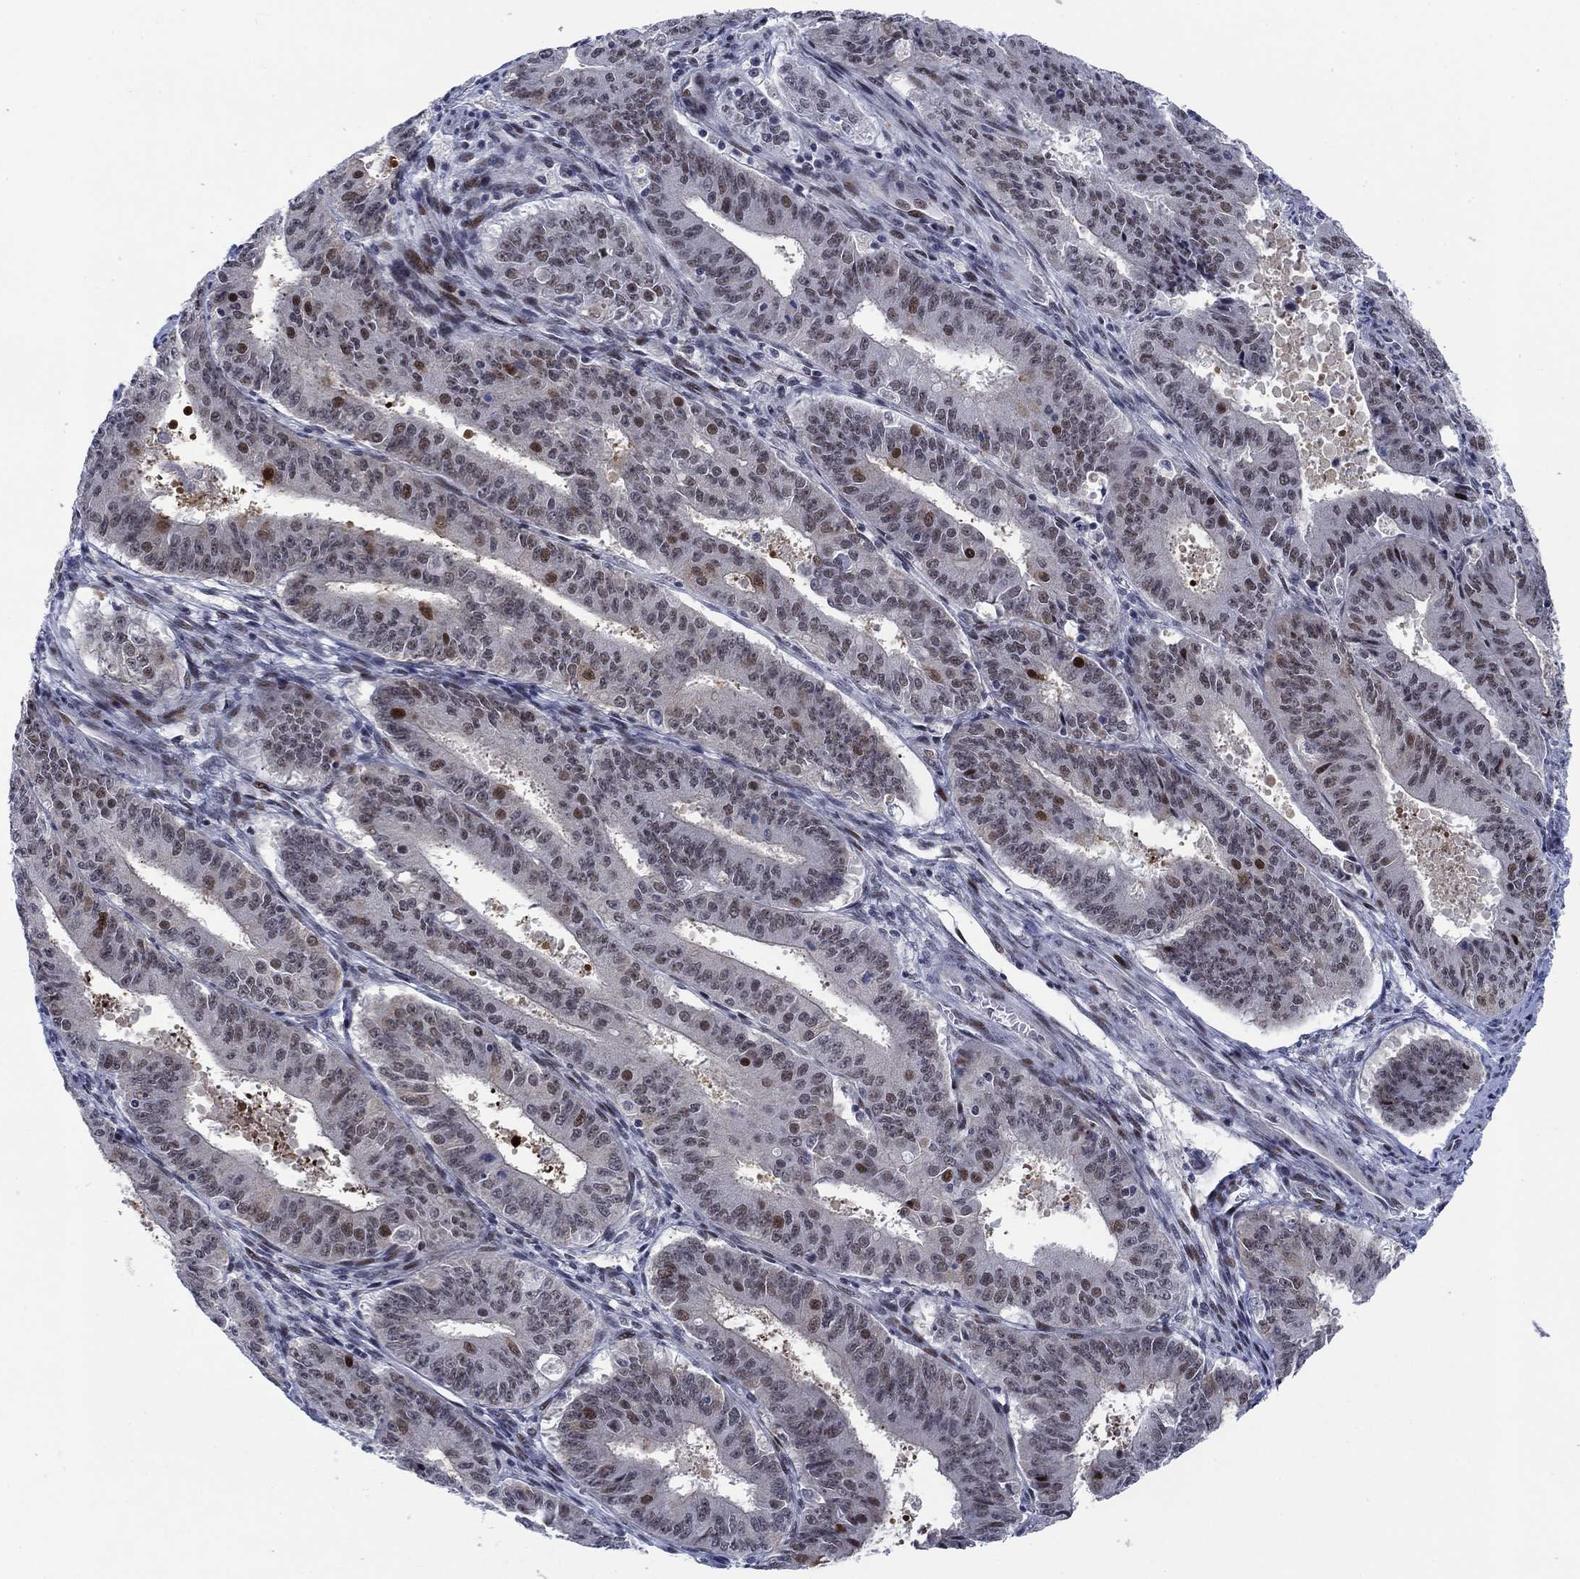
{"staining": {"intensity": "moderate", "quantity": "<25%", "location": "nuclear"}, "tissue": "ovarian cancer", "cell_type": "Tumor cells", "image_type": "cancer", "snomed": [{"axis": "morphology", "description": "Carcinoma, endometroid"}, {"axis": "topography", "description": "Ovary"}], "caption": "Ovarian cancer (endometroid carcinoma) tissue demonstrates moderate nuclear expression in approximately <25% of tumor cells, visualized by immunohistochemistry.", "gene": "NEU3", "patient": {"sex": "female", "age": 42}}